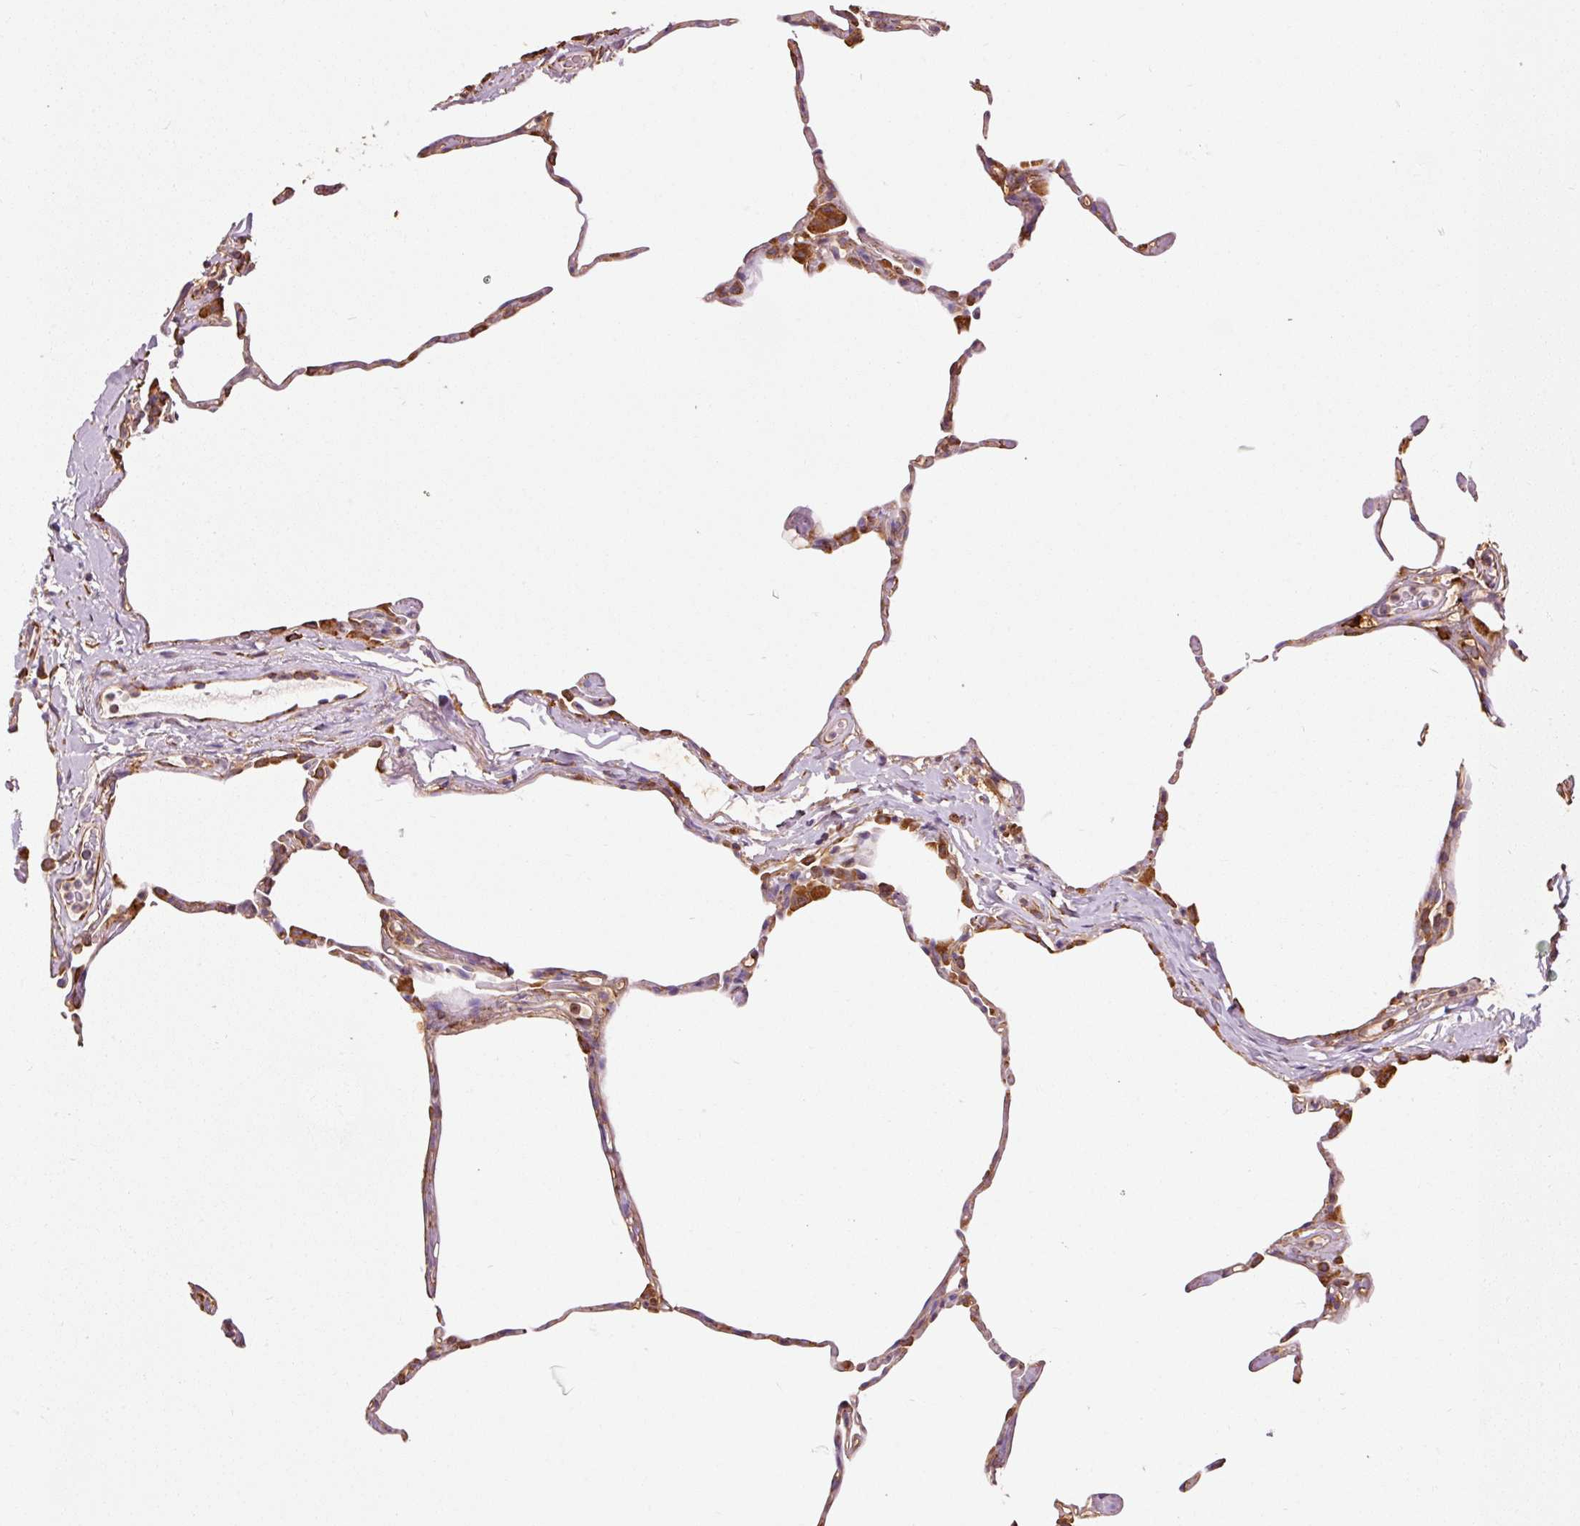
{"staining": {"intensity": "strong", "quantity": "25%-75%", "location": "cytoplasmic/membranous"}, "tissue": "lung", "cell_type": "Alveolar cells", "image_type": "normal", "snomed": [{"axis": "morphology", "description": "Normal tissue, NOS"}, {"axis": "topography", "description": "Lung"}], "caption": "Immunohistochemical staining of benign human lung shows 25%-75% levels of strong cytoplasmic/membranous protein staining in approximately 25%-75% of alveolar cells.", "gene": "ENSG00000256500", "patient": {"sex": "male", "age": 65}}